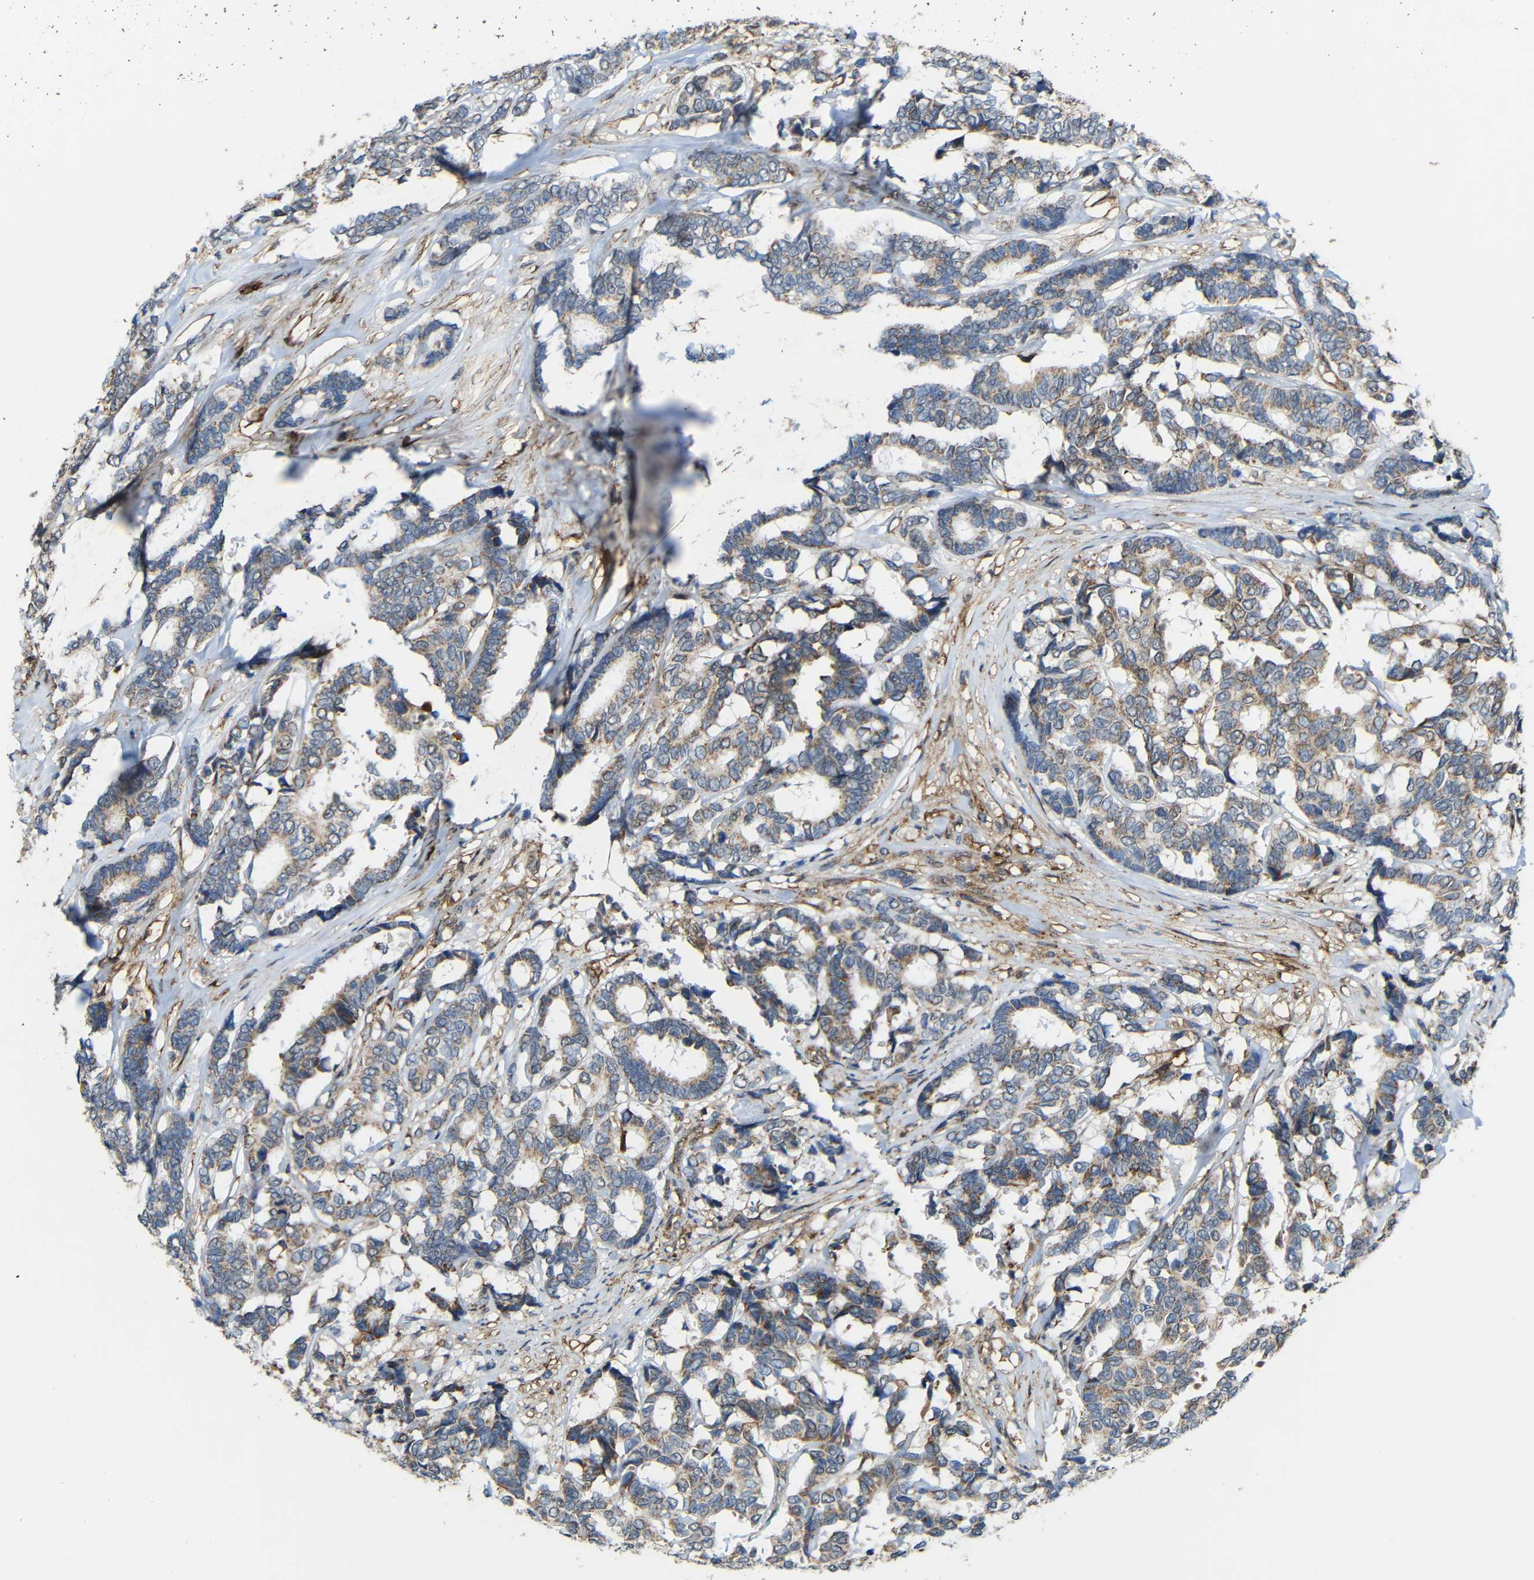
{"staining": {"intensity": "moderate", "quantity": ">75%", "location": "cytoplasmic/membranous"}, "tissue": "breast cancer", "cell_type": "Tumor cells", "image_type": "cancer", "snomed": [{"axis": "morphology", "description": "Duct carcinoma"}, {"axis": "topography", "description": "Breast"}], "caption": "Immunohistochemistry histopathology image of neoplastic tissue: intraductal carcinoma (breast) stained using immunohistochemistry exhibits medium levels of moderate protein expression localized specifically in the cytoplasmic/membranous of tumor cells, appearing as a cytoplasmic/membranous brown color.", "gene": "C1GALT1", "patient": {"sex": "female", "age": 87}}